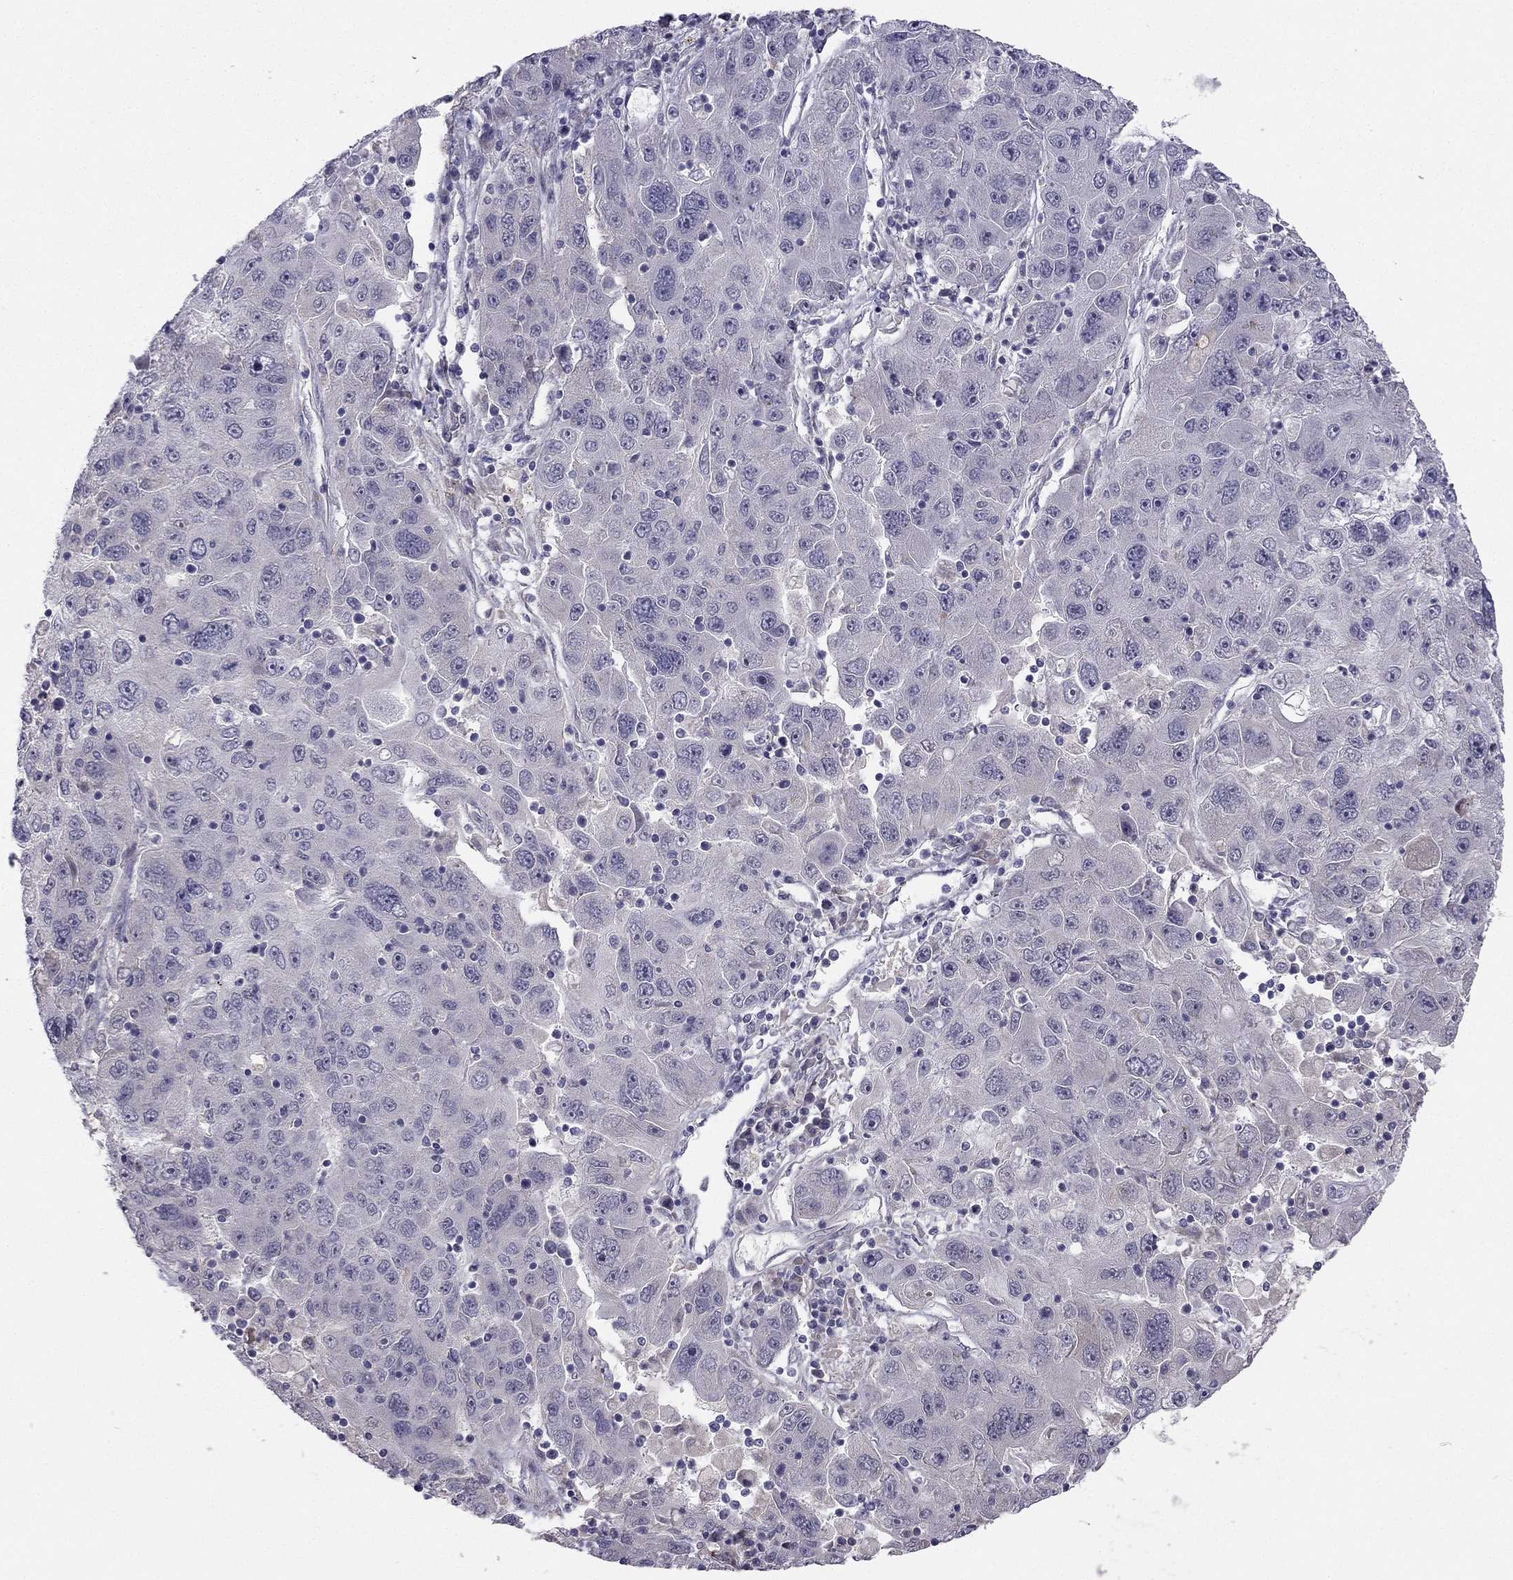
{"staining": {"intensity": "negative", "quantity": "none", "location": "none"}, "tissue": "stomach cancer", "cell_type": "Tumor cells", "image_type": "cancer", "snomed": [{"axis": "morphology", "description": "Adenocarcinoma, NOS"}, {"axis": "topography", "description": "Stomach"}], "caption": "Histopathology image shows no protein staining in tumor cells of adenocarcinoma (stomach) tissue.", "gene": "CHST8", "patient": {"sex": "male", "age": 56}}